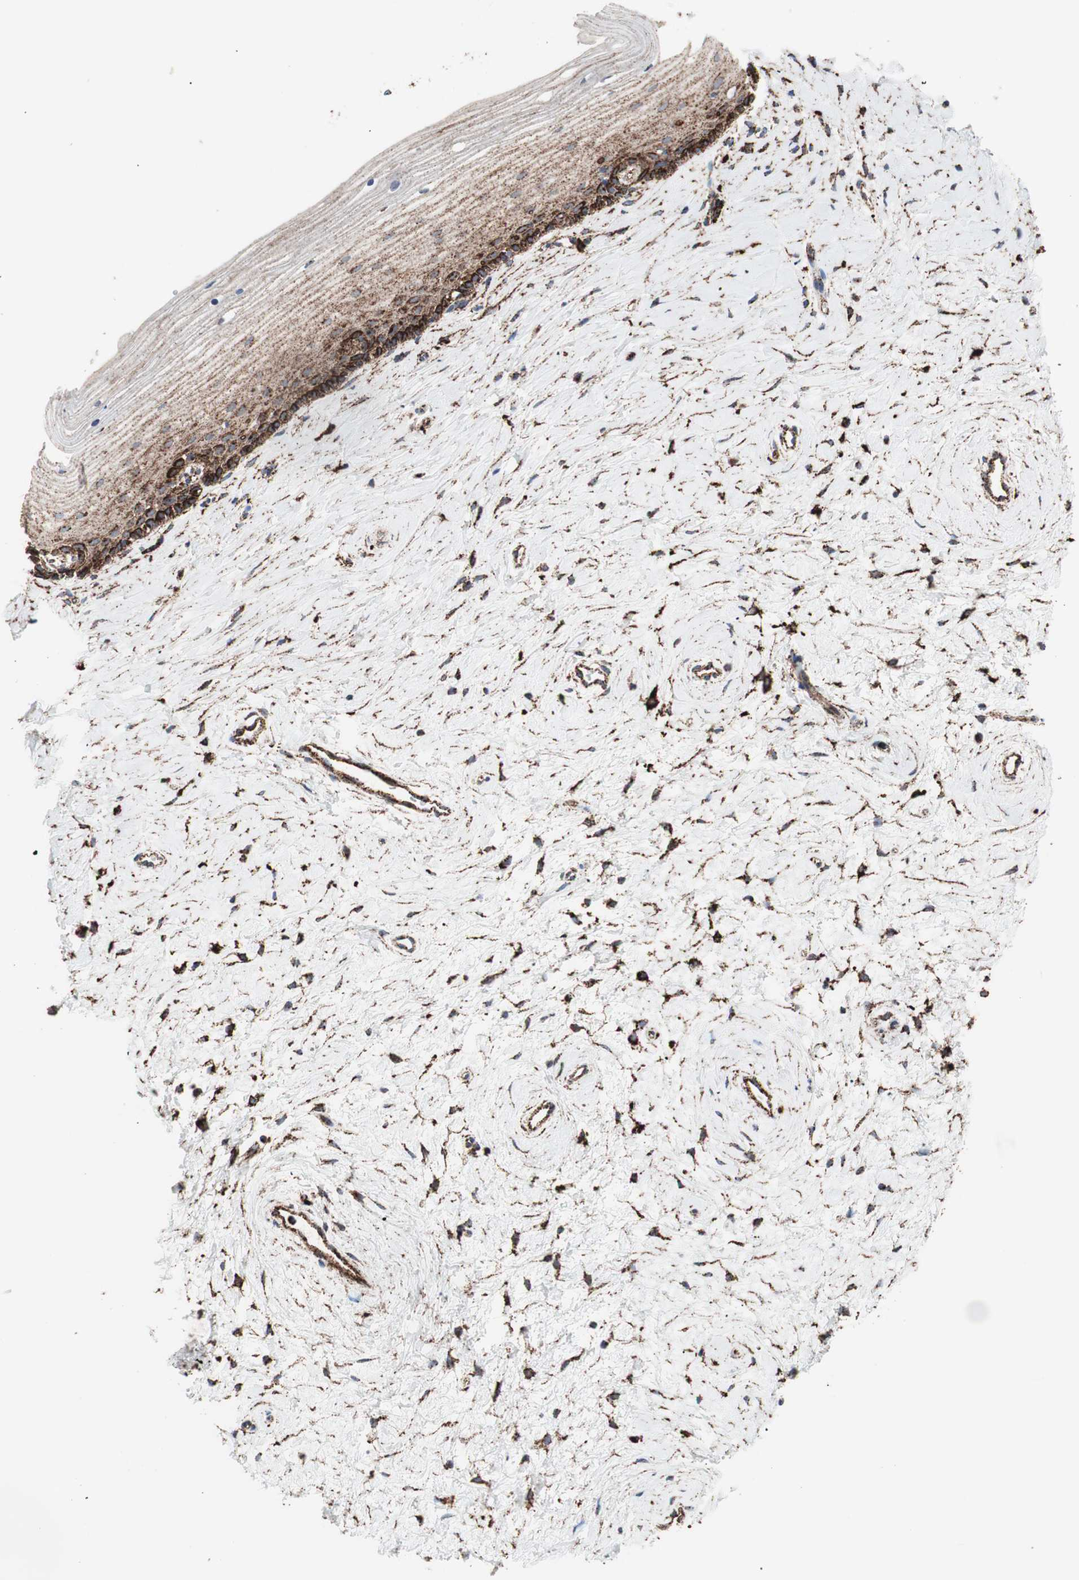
{"staining": {"intensity": "strong", "quantity": ">75%", "location": "cytoplasmic/membranous"}, "tissue": "cervix", "cell_type": "Glandular cells", "image_type": "normal", "snomed": [{"axis": "morphology", "description": "Normal tissue, NOS"}, {"axis": "topography", "description": "Cervix"}], "caption": "Cervix stained with a brown dye displays strong cytoplasmic/membranous positive staining in approximately >75% of glandular cells.", "gene": "LAMP1", "patient": {"sex": "female", "age": 39}}